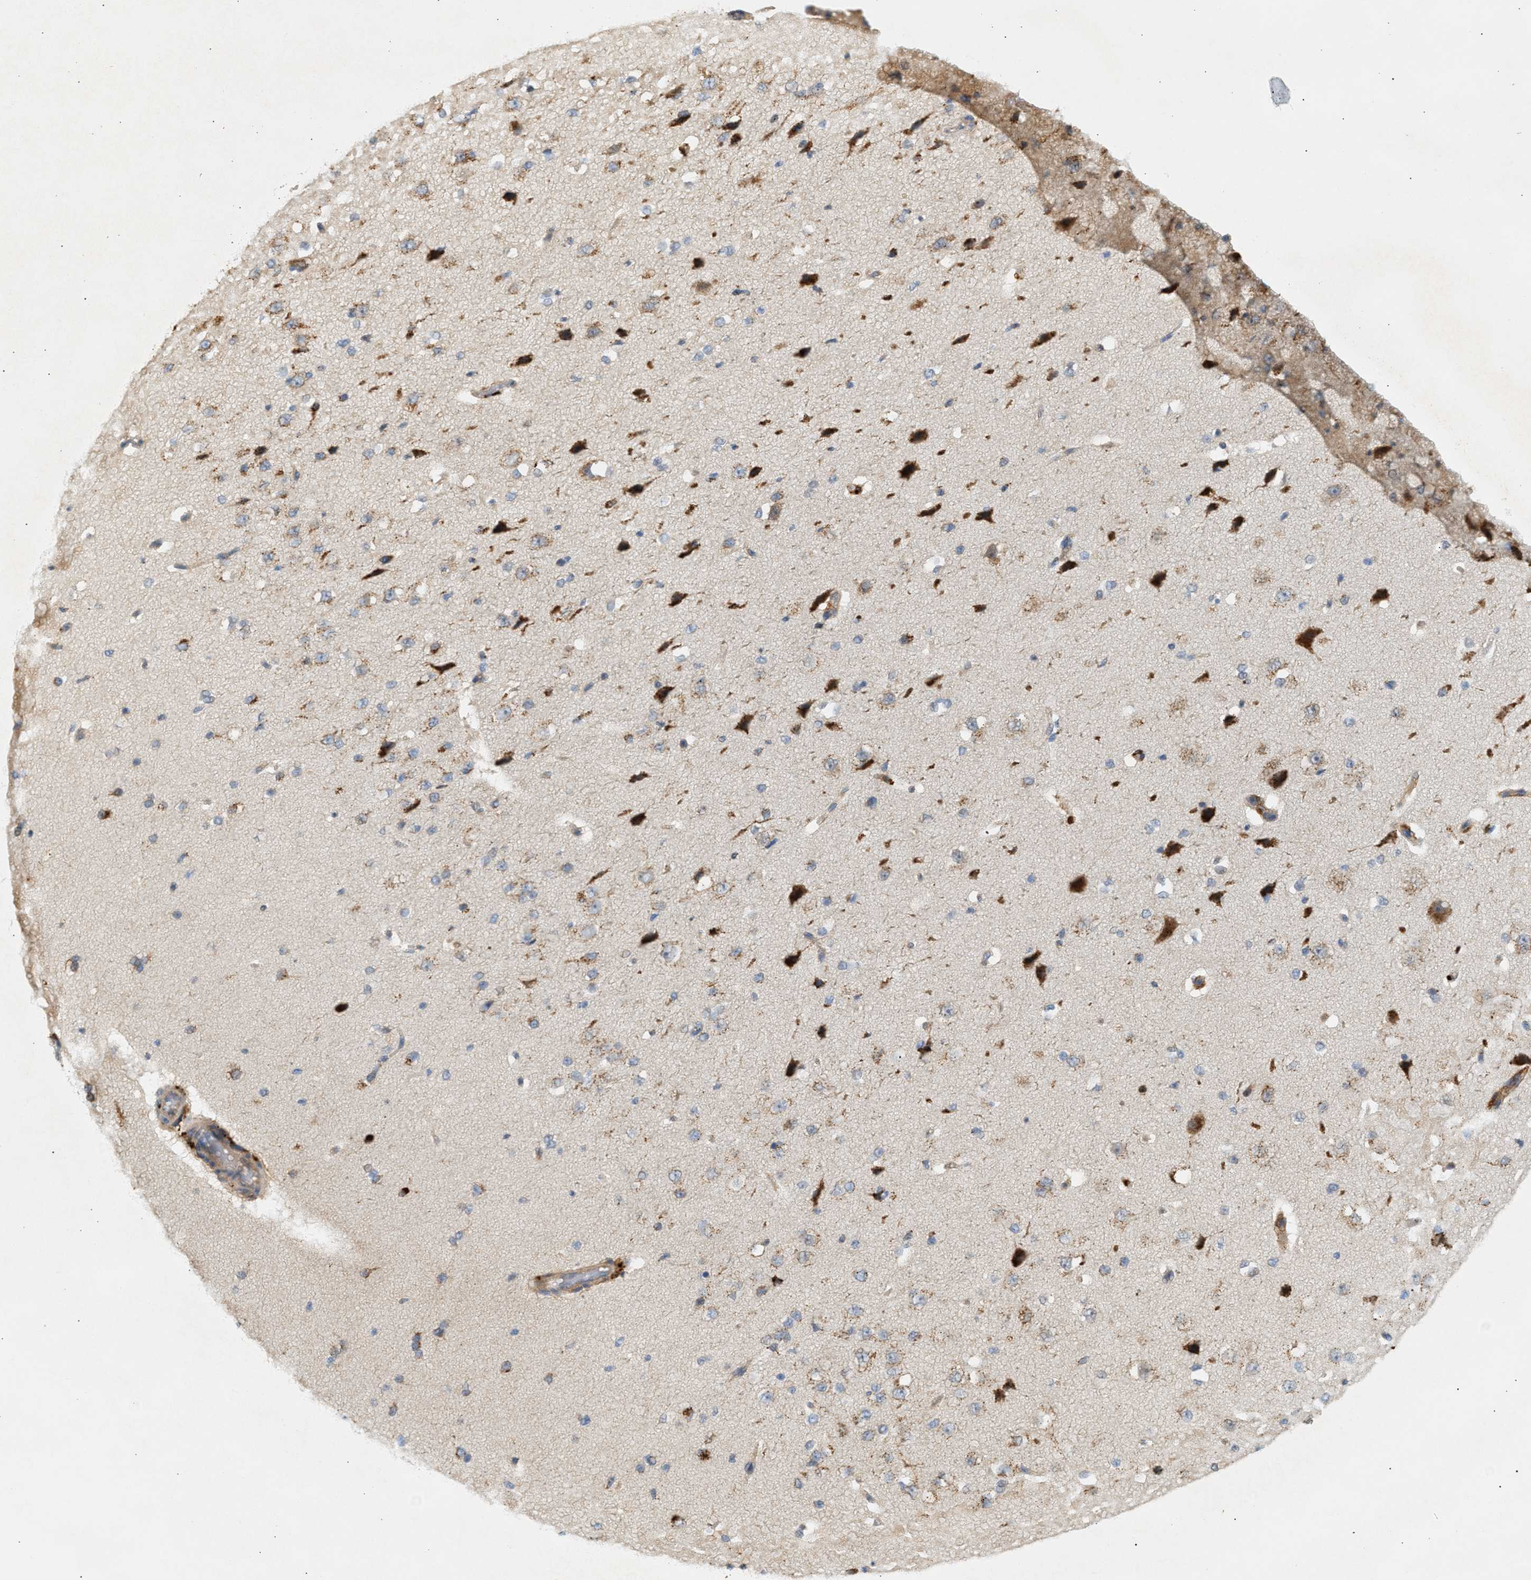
{"staining": {"intensity": "weak", "quantity": ">75%", "location": "cytoplasmic/membranous"}, "tissue": "cerebral cortex", "cell_type": "Endothelial cells", "image_type": "normal", "snomed": [{"axis": "morphology", "description": "Normal tissue, NOS"}, {"axis": "morphology", "description": "Developmental malformation"}, {"axis": "topography", "description": "Cerebral cortex"}], "caption": "DAB immunohistochemical staining of unremarkable cerebral cortex reveals weak cytoplasmic/membranous protein staining in approximately >75% of endothelial cells.", "gene": "ENTHD1", "patient": {"sex": "female", "age": 30}}